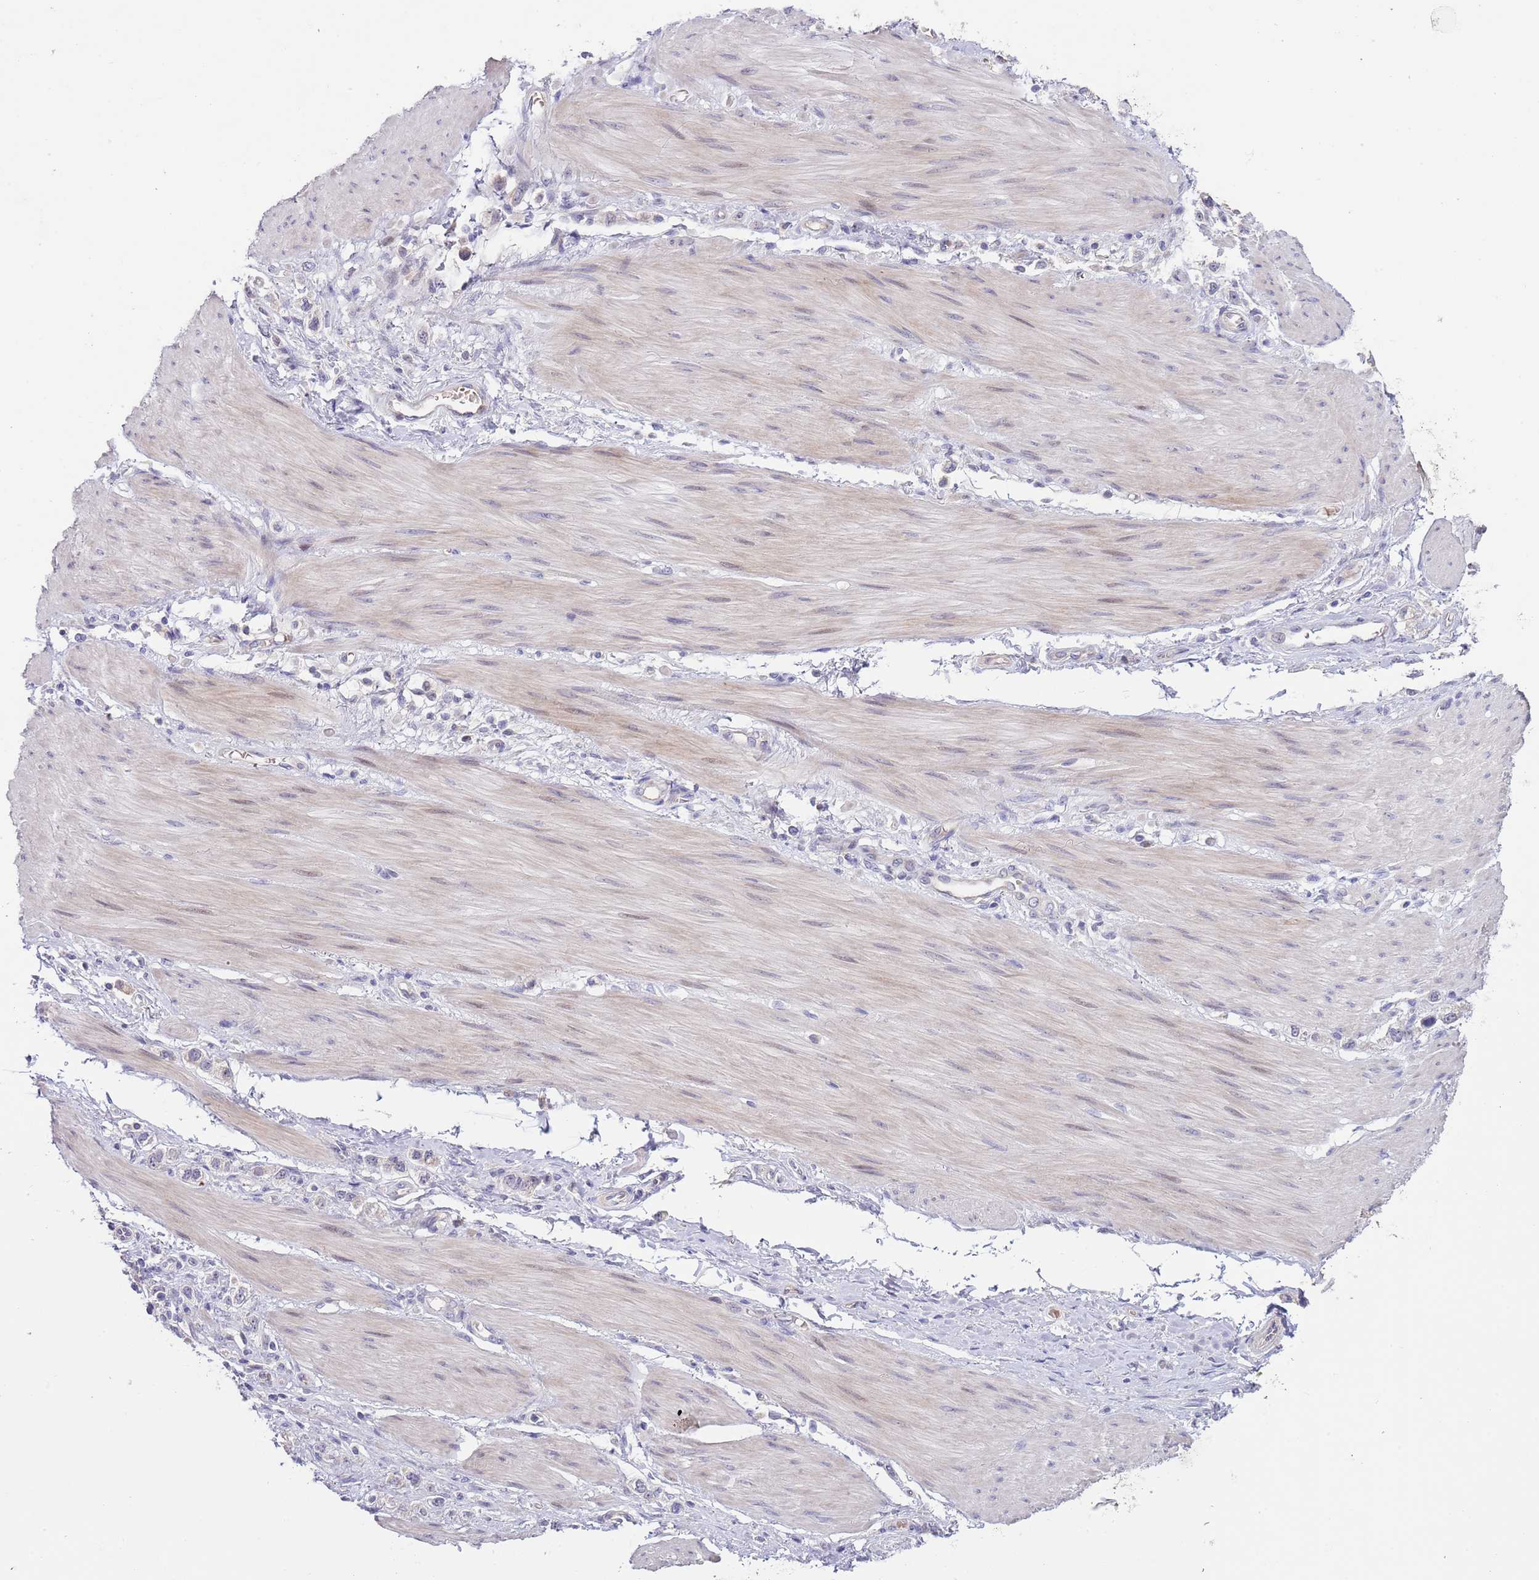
{"staining": {"intensity": "negative", "quantity": "none", "location": "none"}, "tissue": "stomach cancer", "cell_type": "Tumor cells", "image_type": "cancer", "snomed": [{"axis": "morphology", "description": "Adenocarcinoma, NOS"}, {"axis": "topography", "description": "Stomach"}], "caption": "IHC image of human stomach cancer (adenocarcinoma) stained for a protein (brown), which shows no positivity in tumor cells. (DAB (3,3'-diaminobenzidine) IHC, high magnification).", "gene": "AP1S2", "patient": {"sex": "female", "age": 65}}